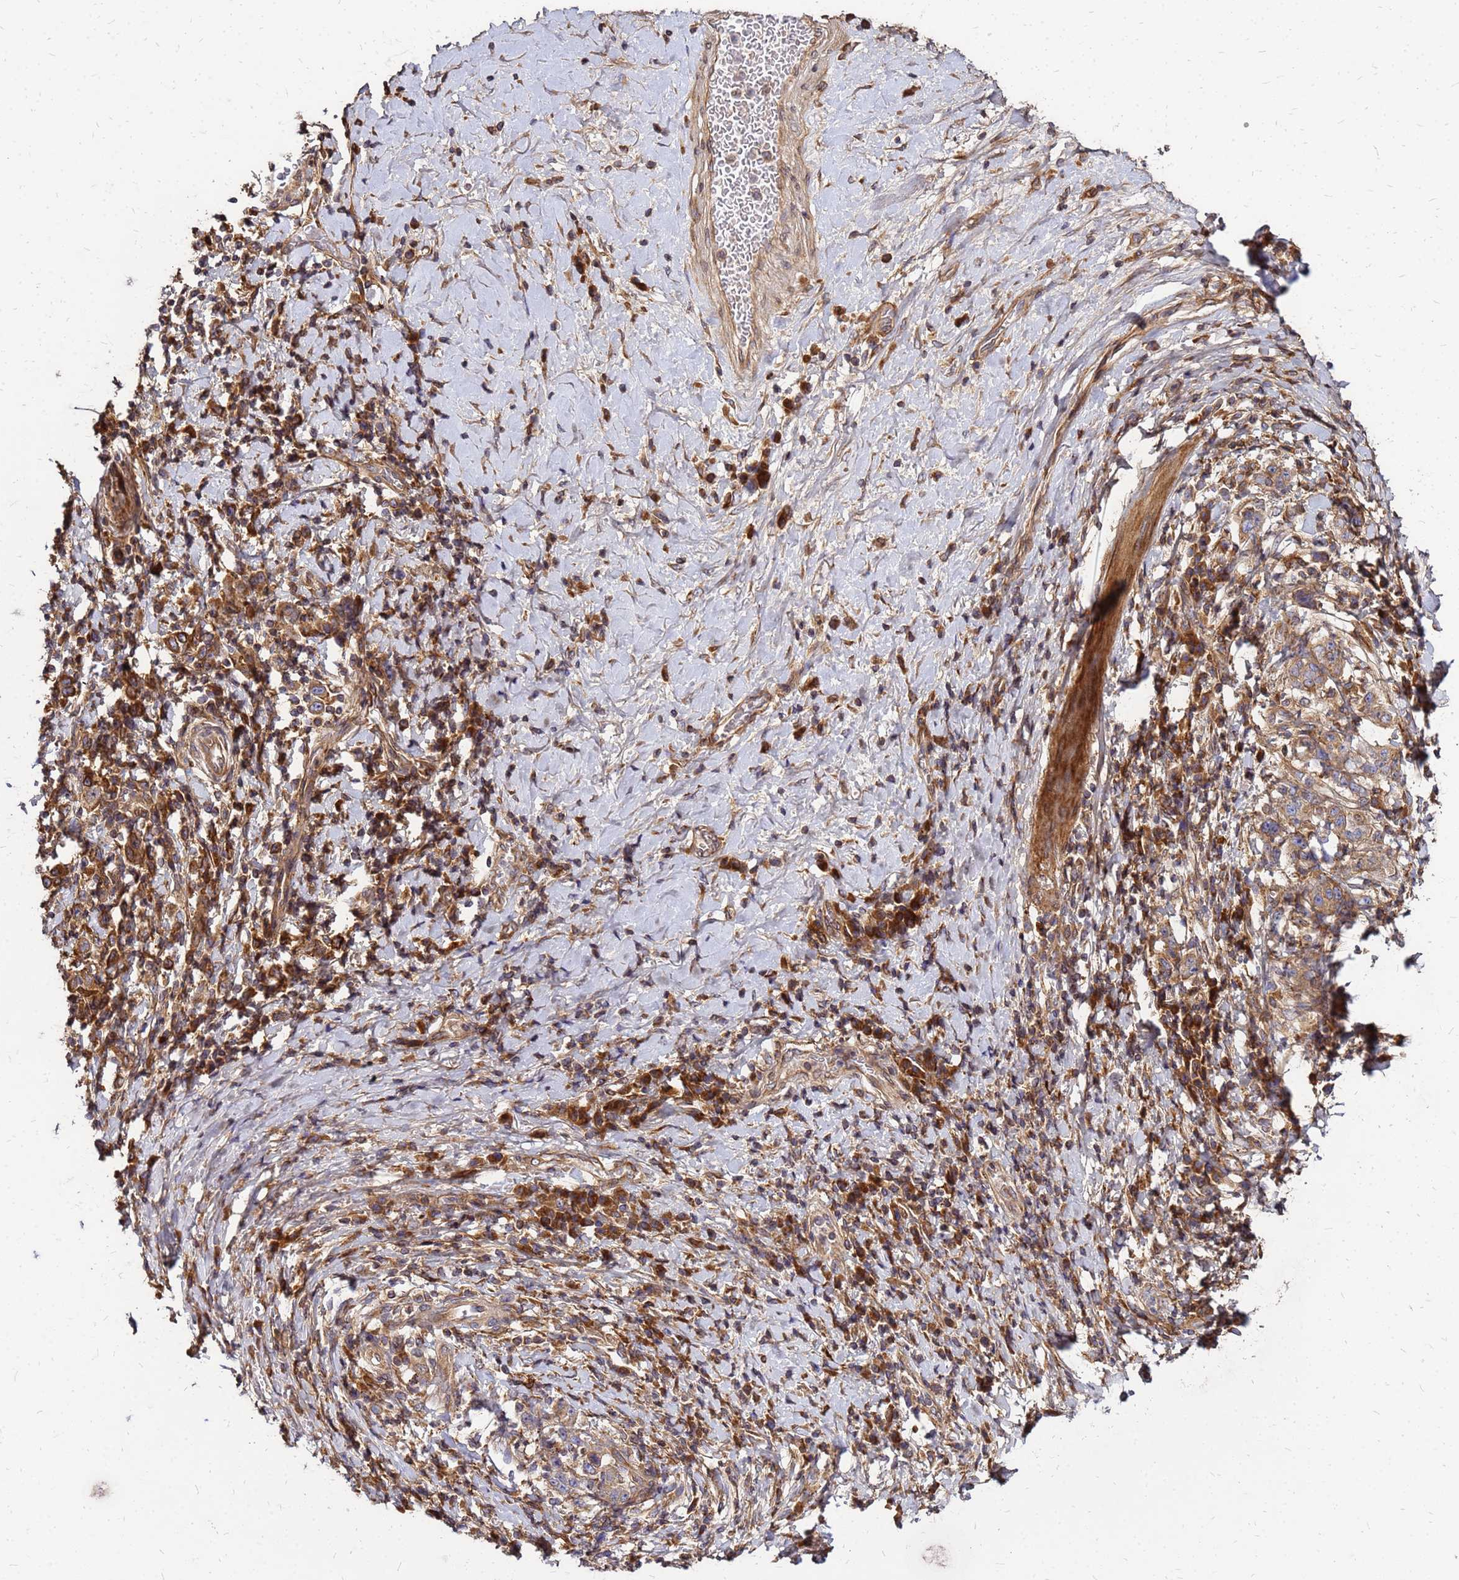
{"staining": {"intensity": "weak", "quantity": ">75%", "location": "cytoplasmic/membranous"}, "tissue": "stomach cancer", "cell_type": "Tumor cells", "image_type": "cancer", "snomed": [{"axis": "morphology", "description": "Normal tissue, NOS"}, {"axis": "morphology", "description": "Adenocarcinoma, NOS"}, {"axis": "topography", "description": "Stomach, upper"}, {"axis": "topography", "description": "Stomach"}], "caption": "Tumor cells show weak cytoplasmic/membranous positivity in approximately >75% of cells in adenocarcinoma (stomach). Immunohistochemistry stains the protein in brown and the nuclei are stained blue.", "gene": "CYBC1", "patient": {"sex": "male", "age": 59}}